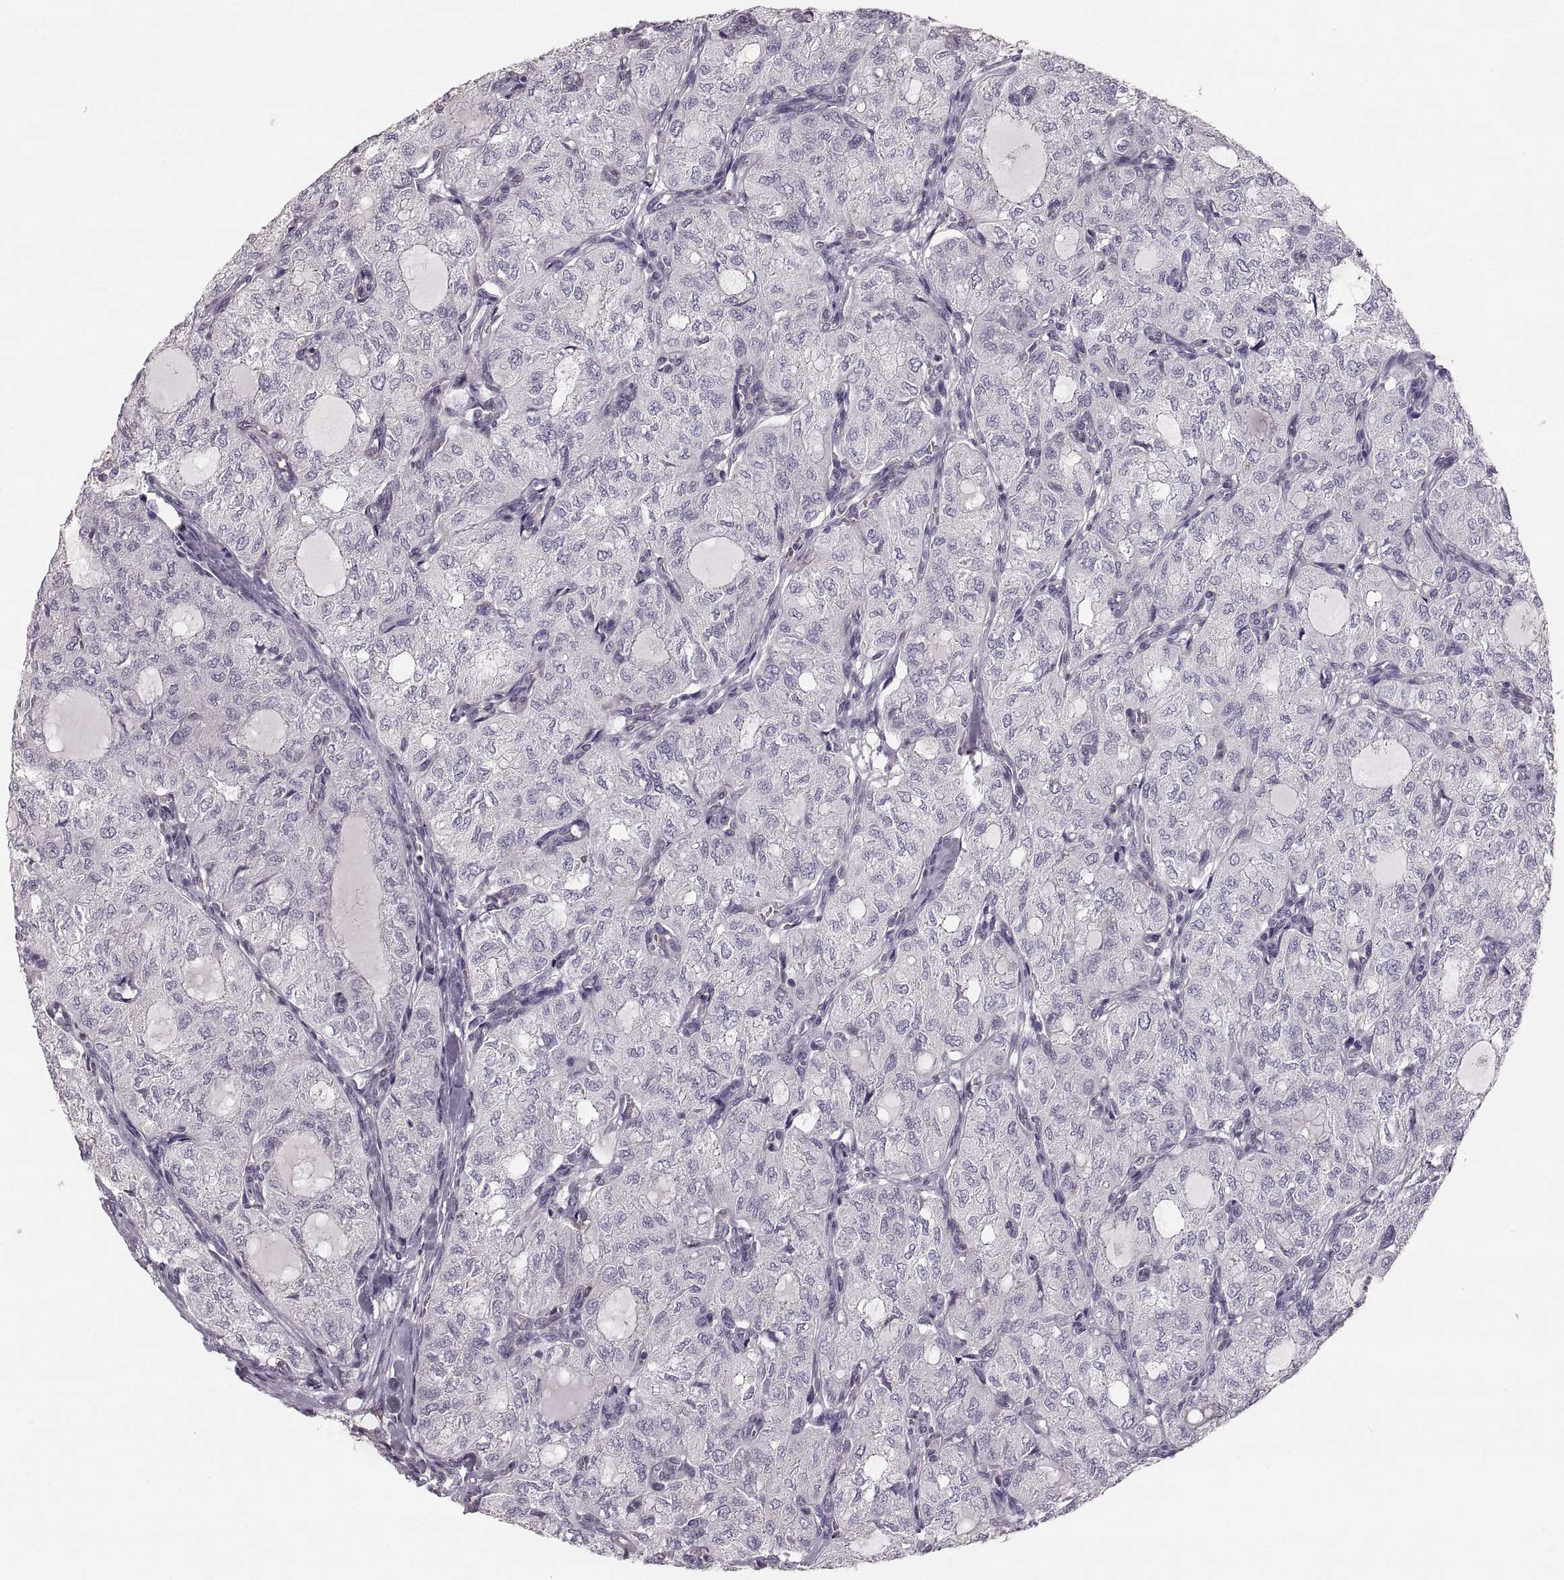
{"staining": {"intensity": "negative", "quantity": "none", "location": "none"}, "tissue": "thyroid cancer", "cell_type": "Tumor cells", "image_type": "cancer", "snomed": [{"axis": "morphology", "description": "Follicular adenoma carcinoma, NOS"}, {"axis": "topography", "description": "Thyroid gland"}], "caption": "Micrograph shows no protein expression in tumor cells of thyroid cancer tissue. Brightfield microscopy of IHC stained with DAB (3,3'-diaminobenzidine) (brown) and hematoxylin (blue), captured at high magnification.", "gene": "RUNDC3A", "patient": {"sex": "male", "age": 75}}